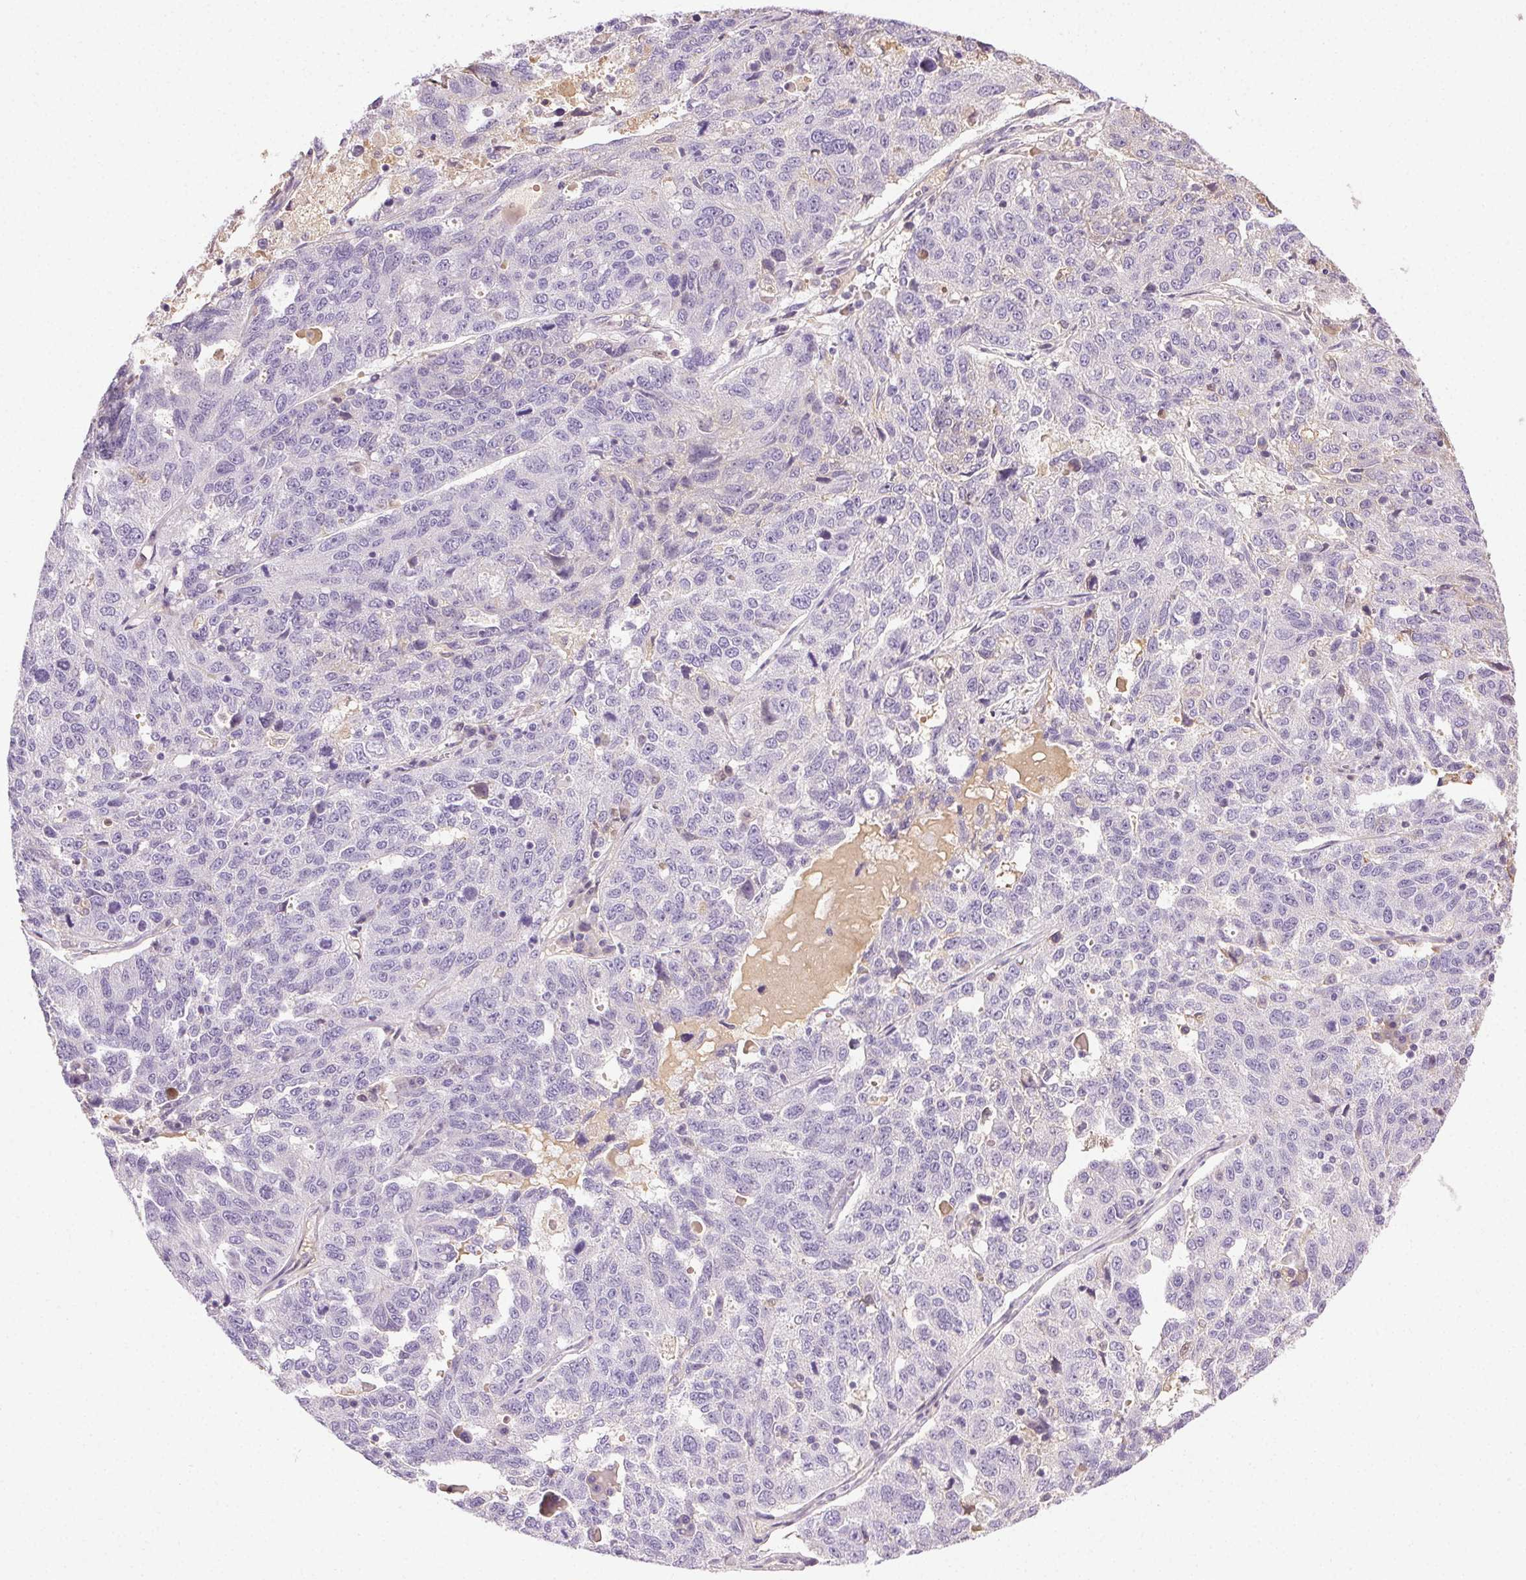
{"staining": {"intensity": "negative", "quantity": "none", "location": "none"}, "tissue": "ovarian cancer", "cell_type": "Tumor cells", "image_type": "cancer", "snomed": [{"axis": "morphology", "description": "Cystadenocarcinoma, serous, NOS"}, {"axis": "topography", "description": "Ovary"}], "caption": "This is a histopathology image of immunohistochemistry (IHC) staining of ovarian cancer (serous cystadenocarcinoma), which shows no positivity in tumor cells.", "gene": "BPIFB2", "patient": {"sex": "female", "age": 71}}